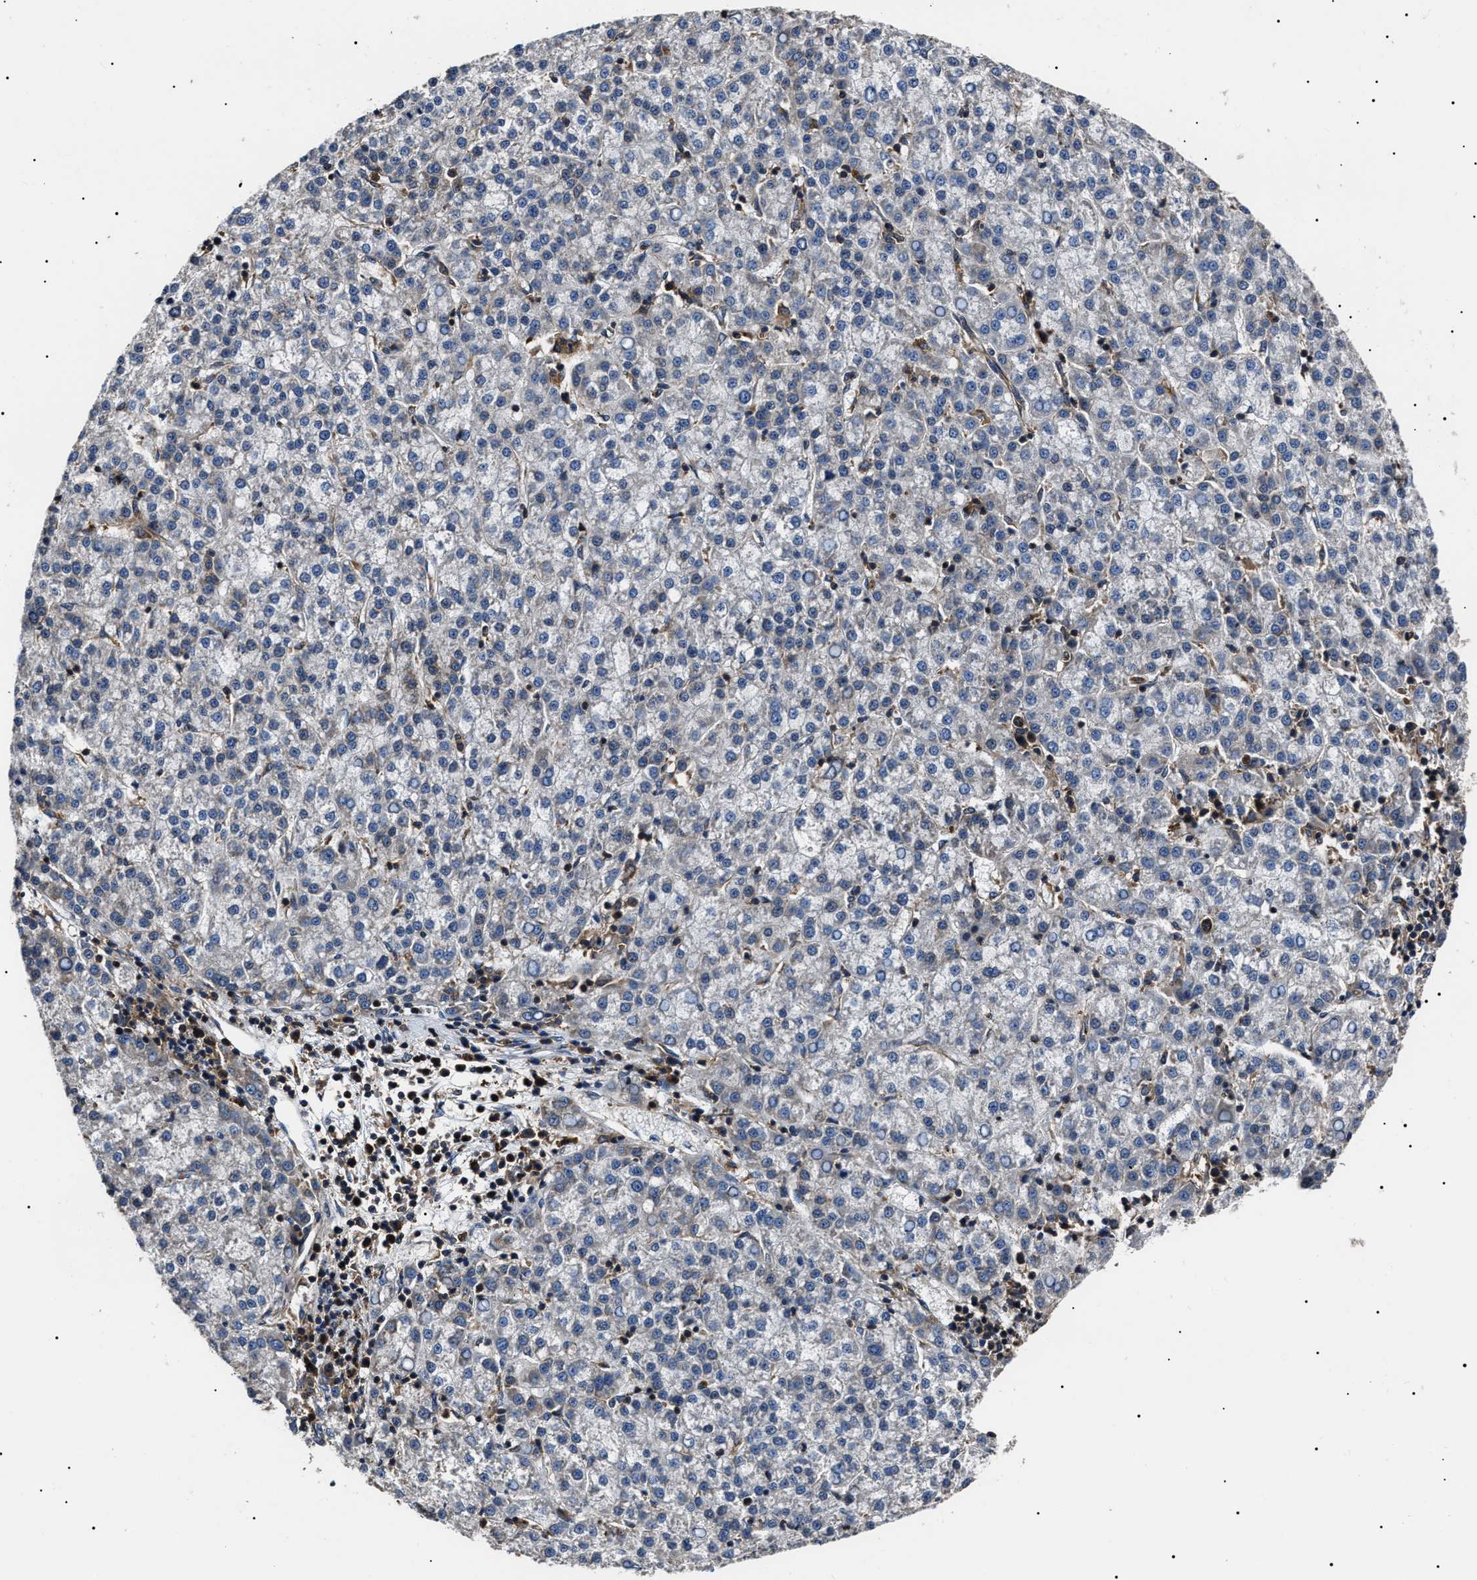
{"staining": {"intensity": "weak", "quantity": "<25%", "location": "cytoplasmic/membranous"}, "tissue": "liver cancer", "cell_type": "Tumor cells", "image_type": "cancer", "snomed": [{"axis": "morphology", "description": "Carcinoma, Hepatocellular, NOS"}, {"axis": "topography", "description": "Liver"}], "caption": "The micrograph shows no staining of tumor cells in hepatocellular carcinoma (liver). (DAB (3,3'-diaminobenzidine) immunohistochemistry visualized using brightfield microscopy, high magnification).", "gene": "CCT8", "patient": {"sex": "female", "age": 58}}